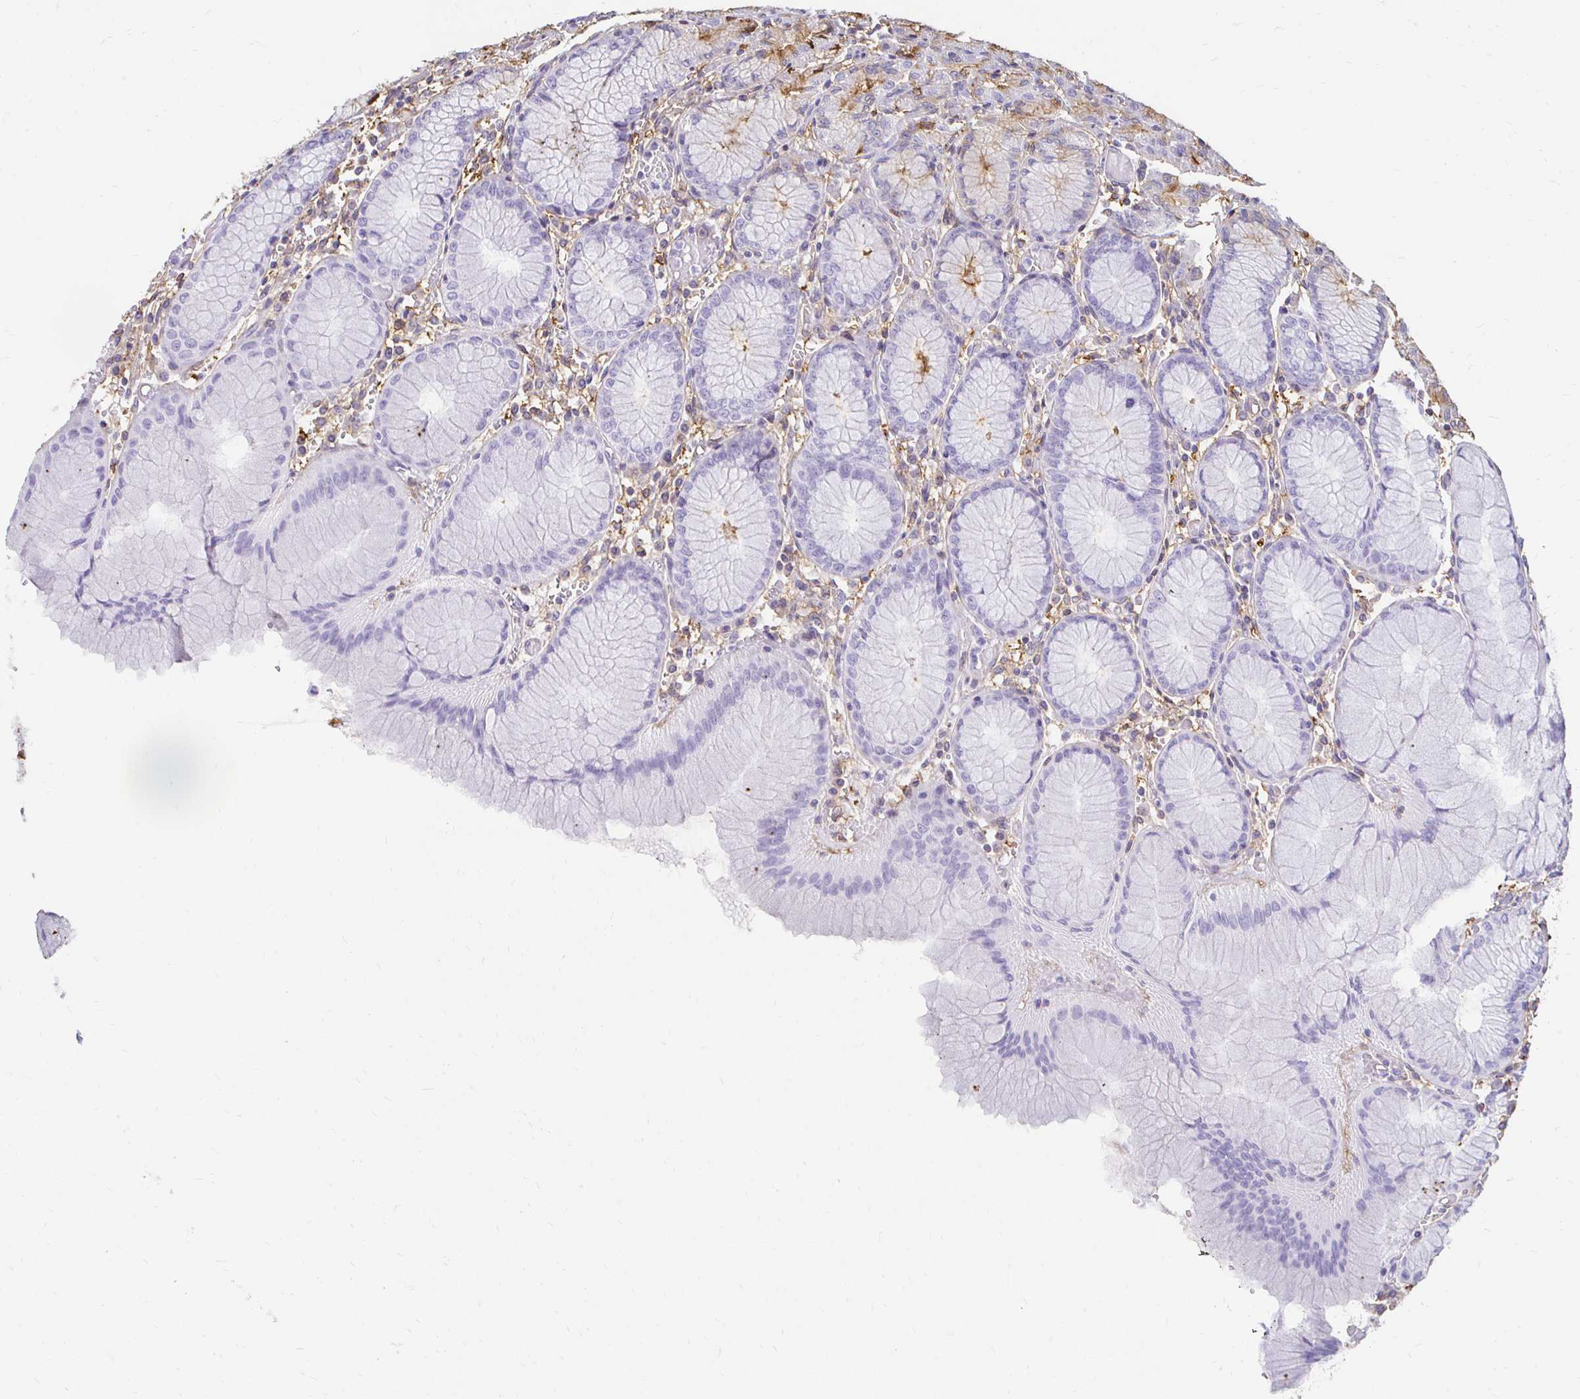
{"staining": {"intensity": "weak", "quantity": "<25%", "location": "cytoplasmic/membranous"}, "tissue": "stomach", "cell_type": "Glandular cells", "image_type": "normal", "snomed": [{"axis": "morphology", "description": "Normal tissue, NOS"}, {"axis": "topography", "description": "Stomach"}], "caption": "This is a photomicrograph of IHC staining of benign stomach, which shows no expression in glandular cells.", "gene": "TAS1R3", "patient": {"sex": "female", "age": 57}}